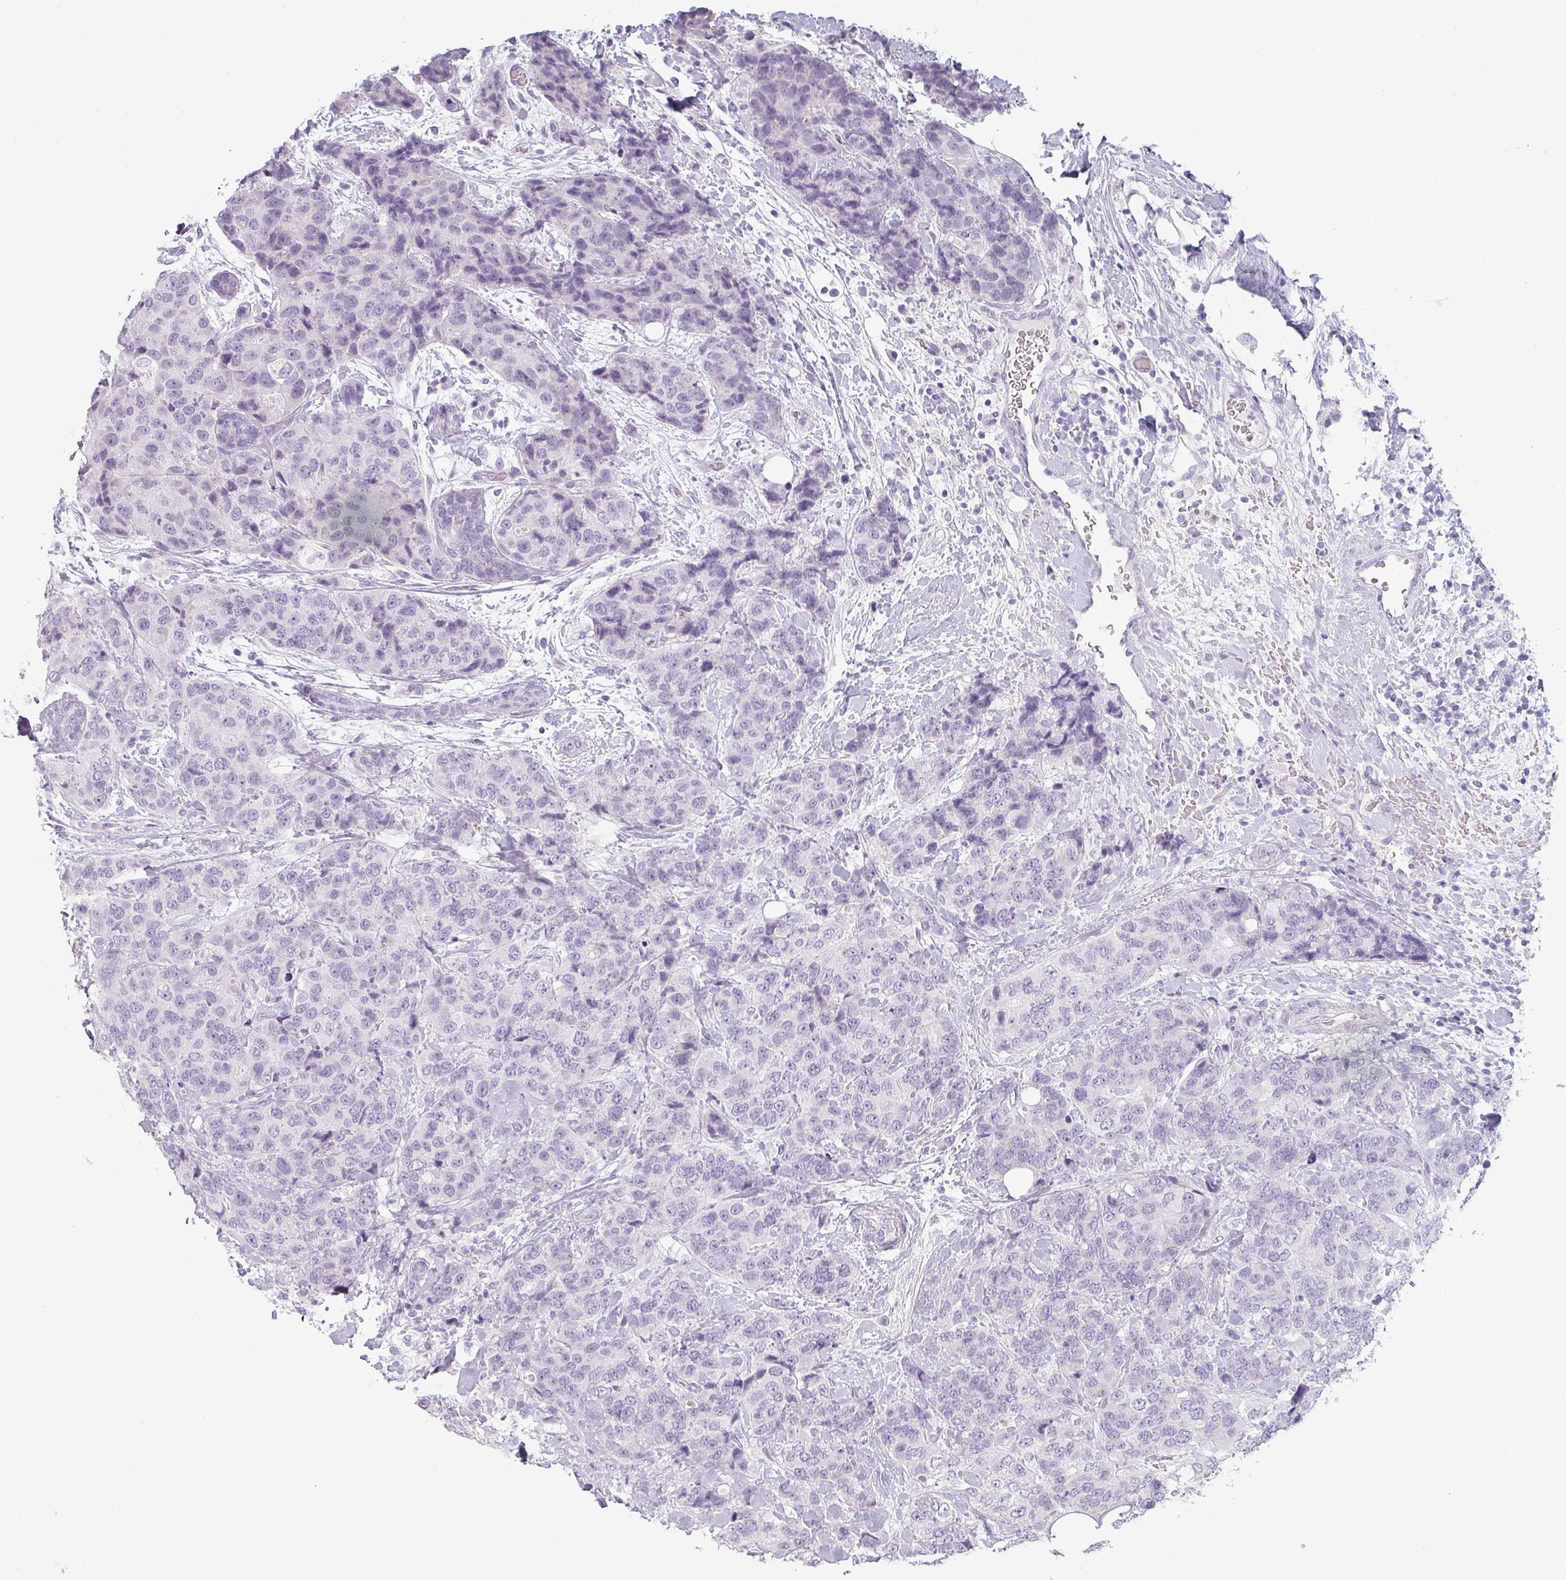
{"staining": {"intensity": "negative", "quantity": "none", "location": "none"}, "tissue": "breast cancer", "cell_type": "Tumor cells", "image_type": "cancer", "snomed": [{"axis": "morphology", "description": "Lobular carcinoma"}, {"axis": "topography", "description": "Breast"}], "caption": "Protein analysis of breast lobular carcinoma reveals no significant staining in tumor cells.", "gene": "SFTPA1", "patient": {"sex": "female", "age": 59}}